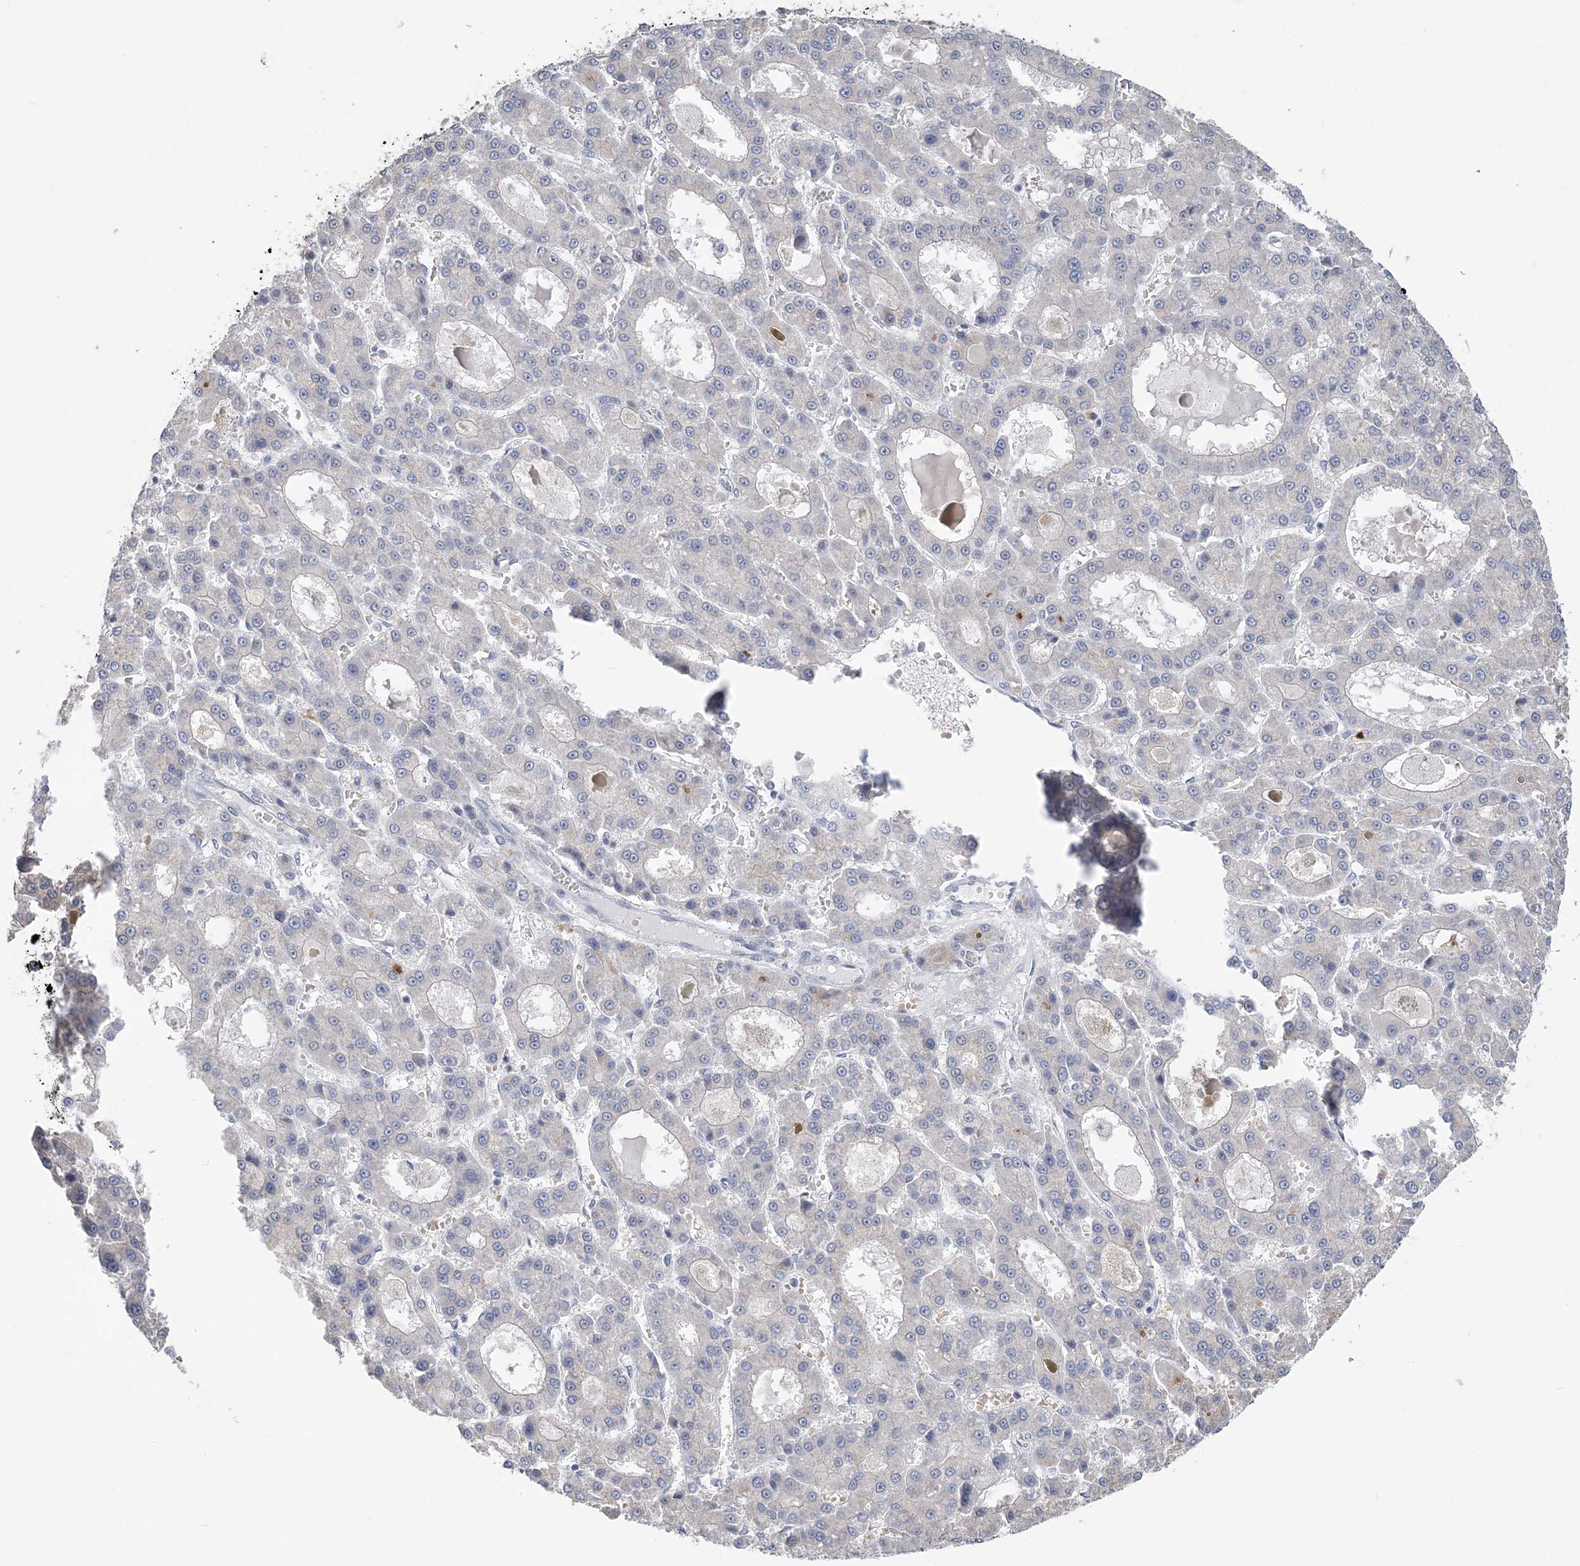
{"staining": {"intensity": "negative", "quantity": "none", "location": "none"}, "tissue": "liver cancer", "cell_type": "Tumor cells", "image_type": "cancer", "snomed": [{"axis": "morphology", "description": "Carcinoma, Hepatocellular, NOS"}, {"axis": "topography", "description": "Liver"}], "caption": "Immunohistochemistry (IHC) histopathology image of liver cancer stained for a protein (brown), which reveals no positivity in tumor cells. (IHC, brightfield microscopy, high magnification).", "gene": "ZBTB7A", "patient": {"sex": "male", "age": 70}}